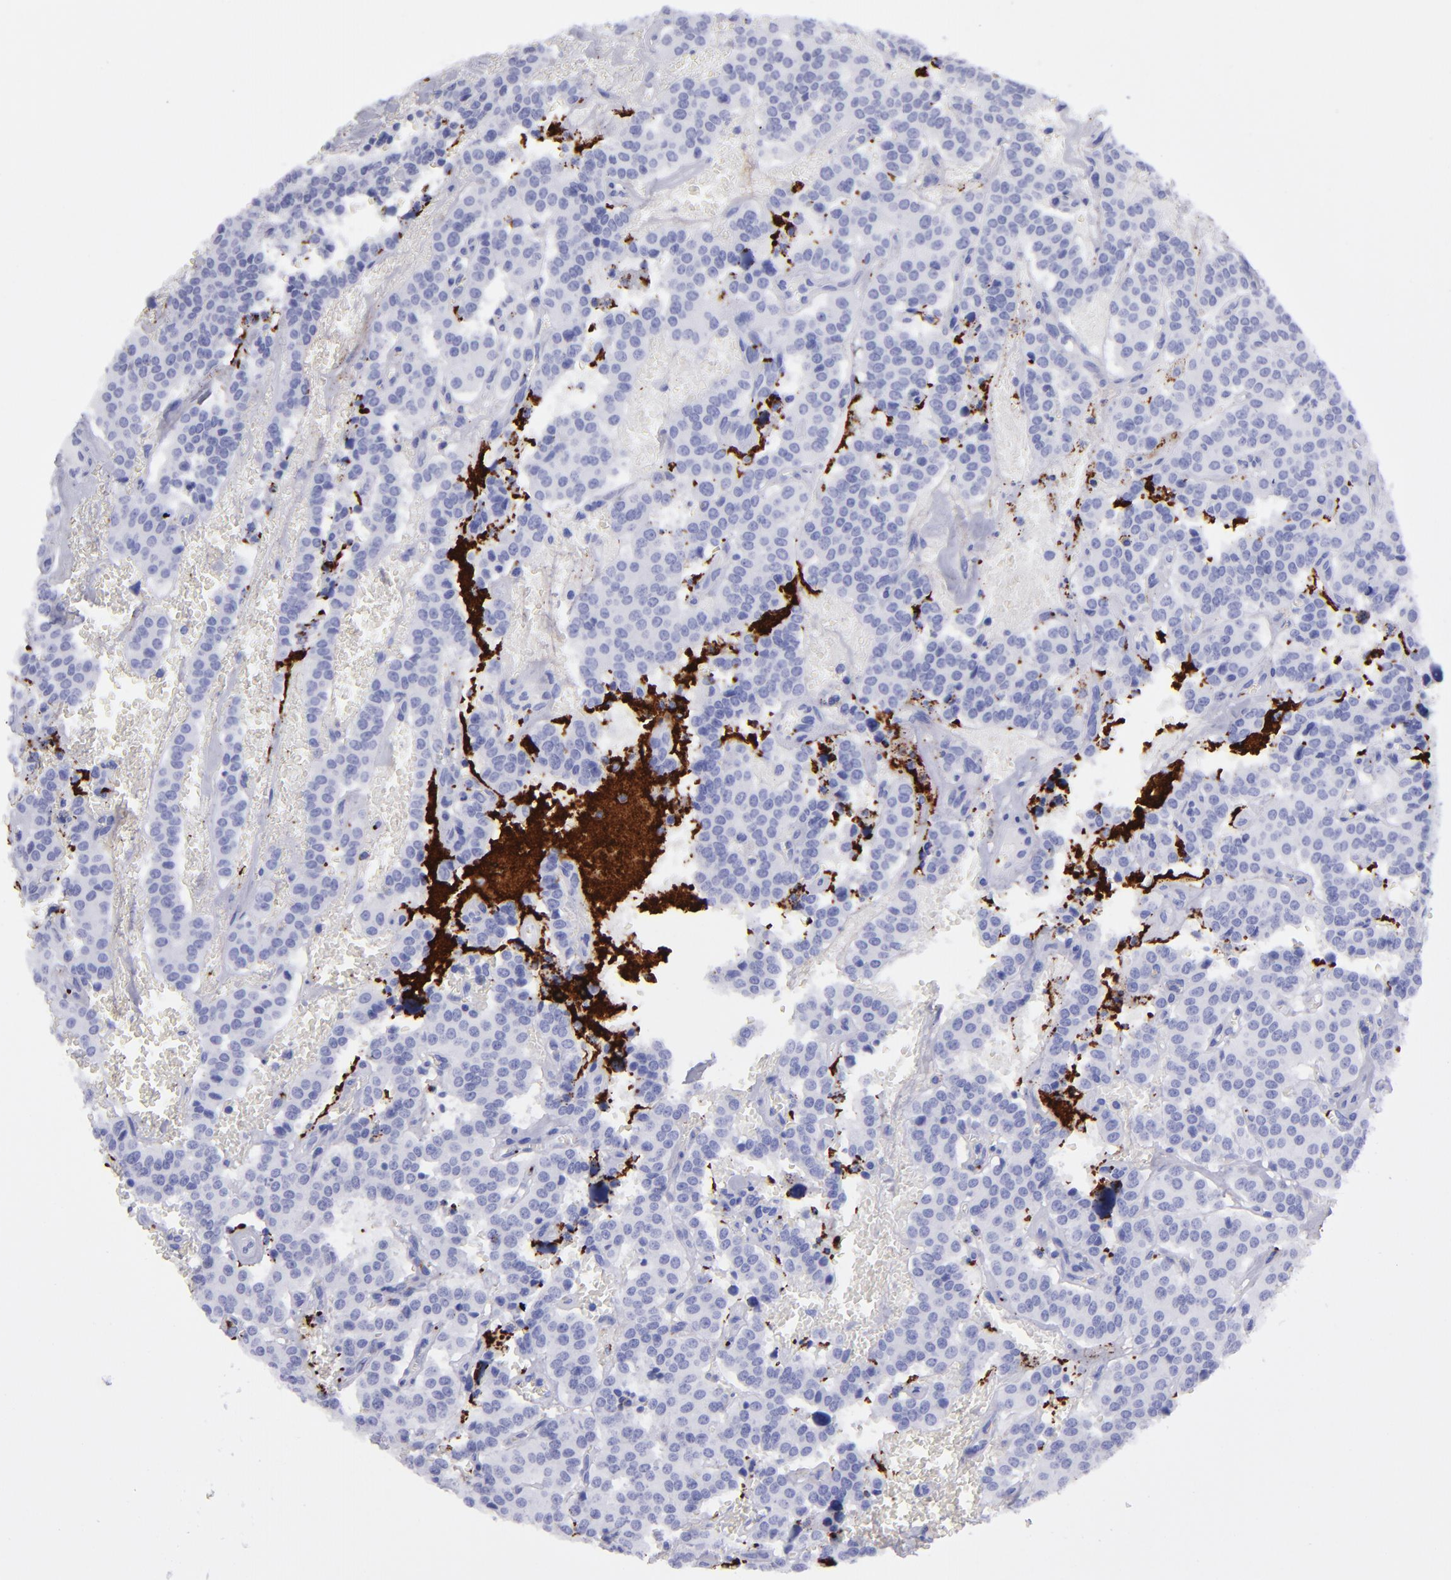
{"staining": {"intensity": "negative", "quantity": "none", "location": "none"}, "tissue": "carcinoid", "cell_type": "Tumor cells", "image_type": "cancer", "snomed": [{"axis": "morphology", "description": "Carcinoid, malignant, NOS"}, {"axis": "topography", "description": "Bronchus"}], "caption": "Histopathology image shows no protein positivity in tumor cells of carcinoid tissue.", "gene": "EFCAB13", "patient": {"sex": "male", "age": 55}}